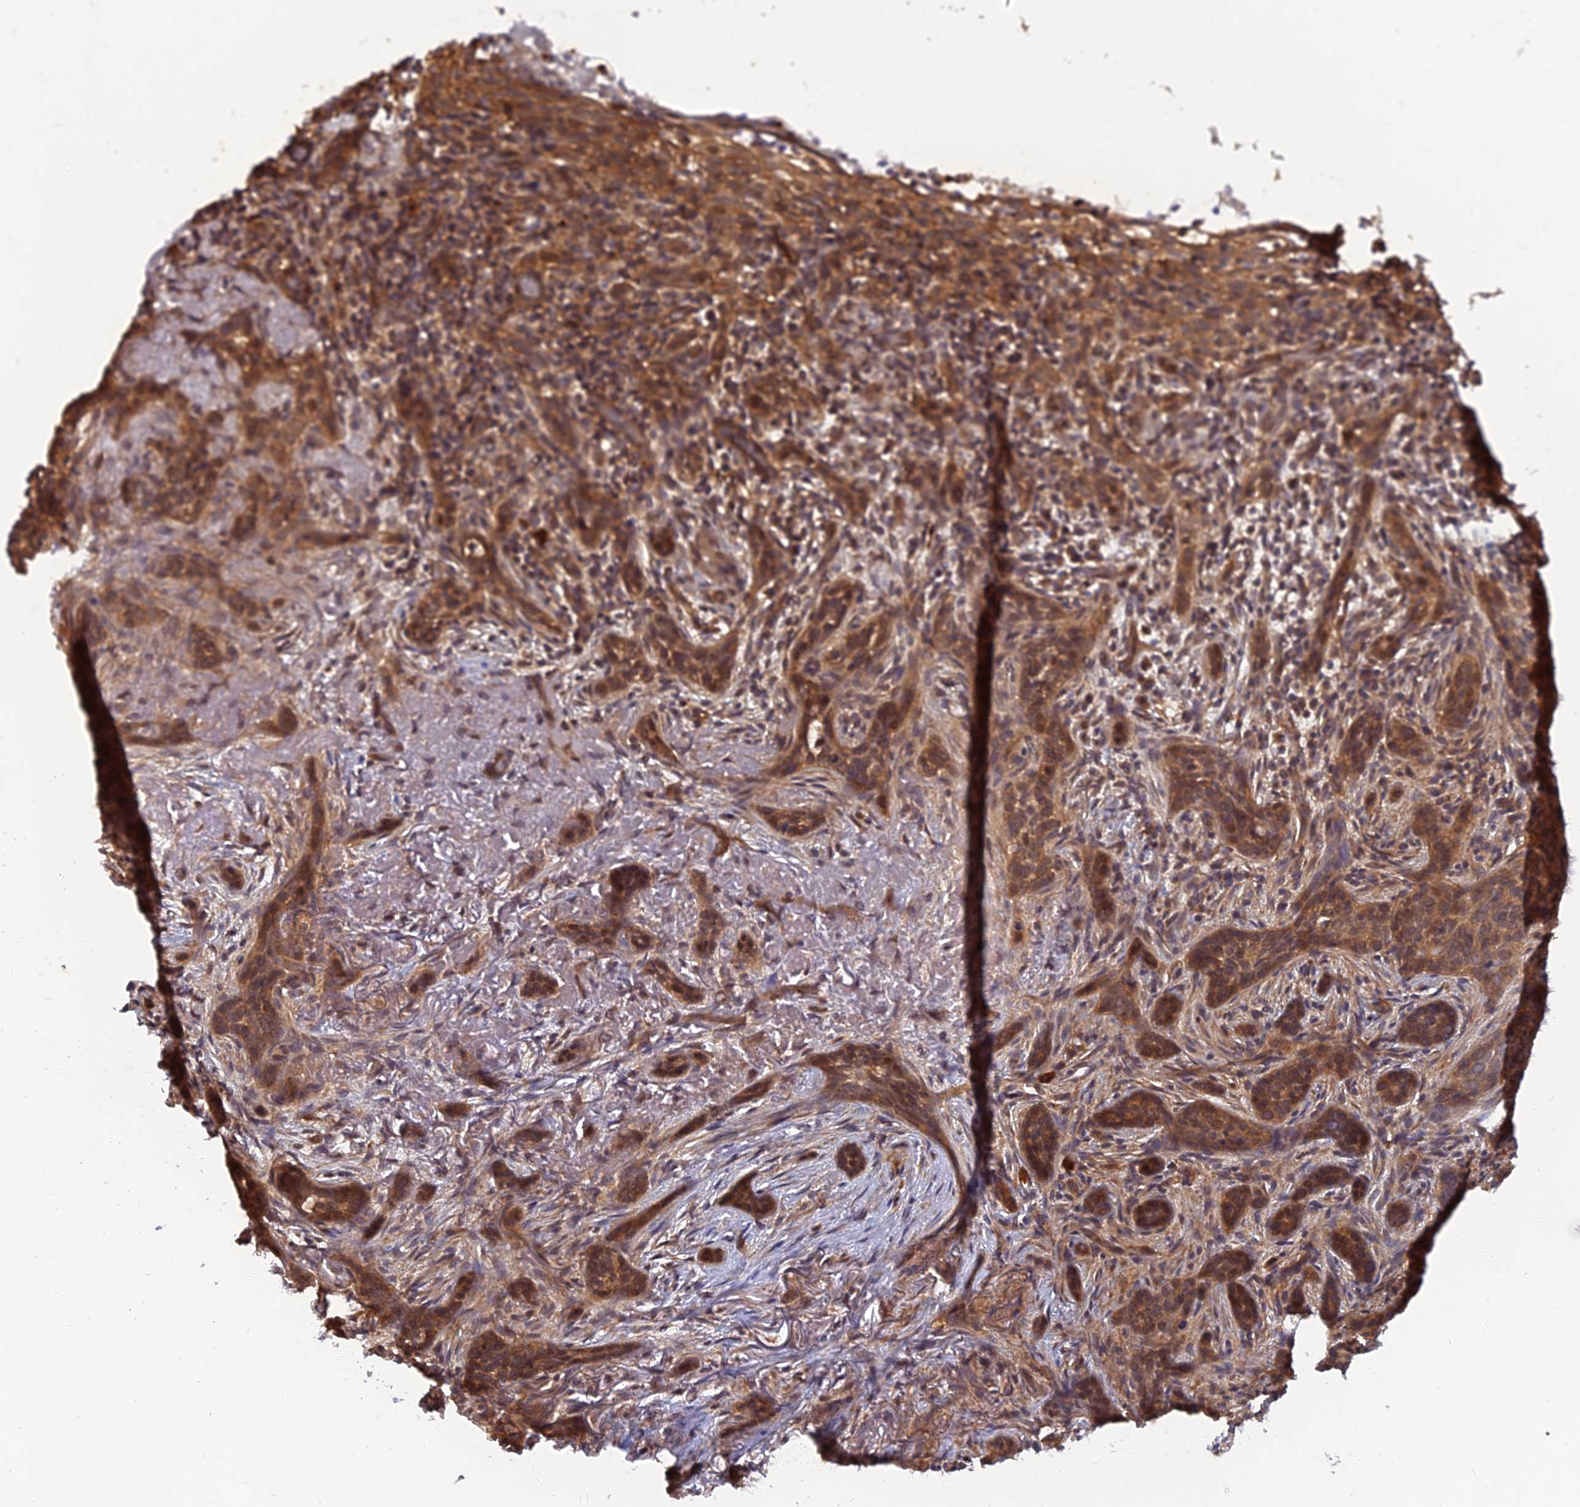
{"staining": {"intensity": "moderate", "quantity": ">75%", "location": "cytoplasmic/membranous"}, "tissue": "skin cancer", "cell_type": "Tumor cells", "image_type": "cancer", "snomed": [{"axis": "morphology", "description": "Basal cell carcinoma"}, {"axis": "topography", "description": "Skin"}], "caption": "Basal cell carcinoma (skin) stained for a protein shows moderate cytoplasmic/membranous positivity in tumor cells. The protein of interest is shown in brown color, while the nuclei are stained blue.", "gene": "WDR41", "patient": {"sex": "male", "age": 71}}